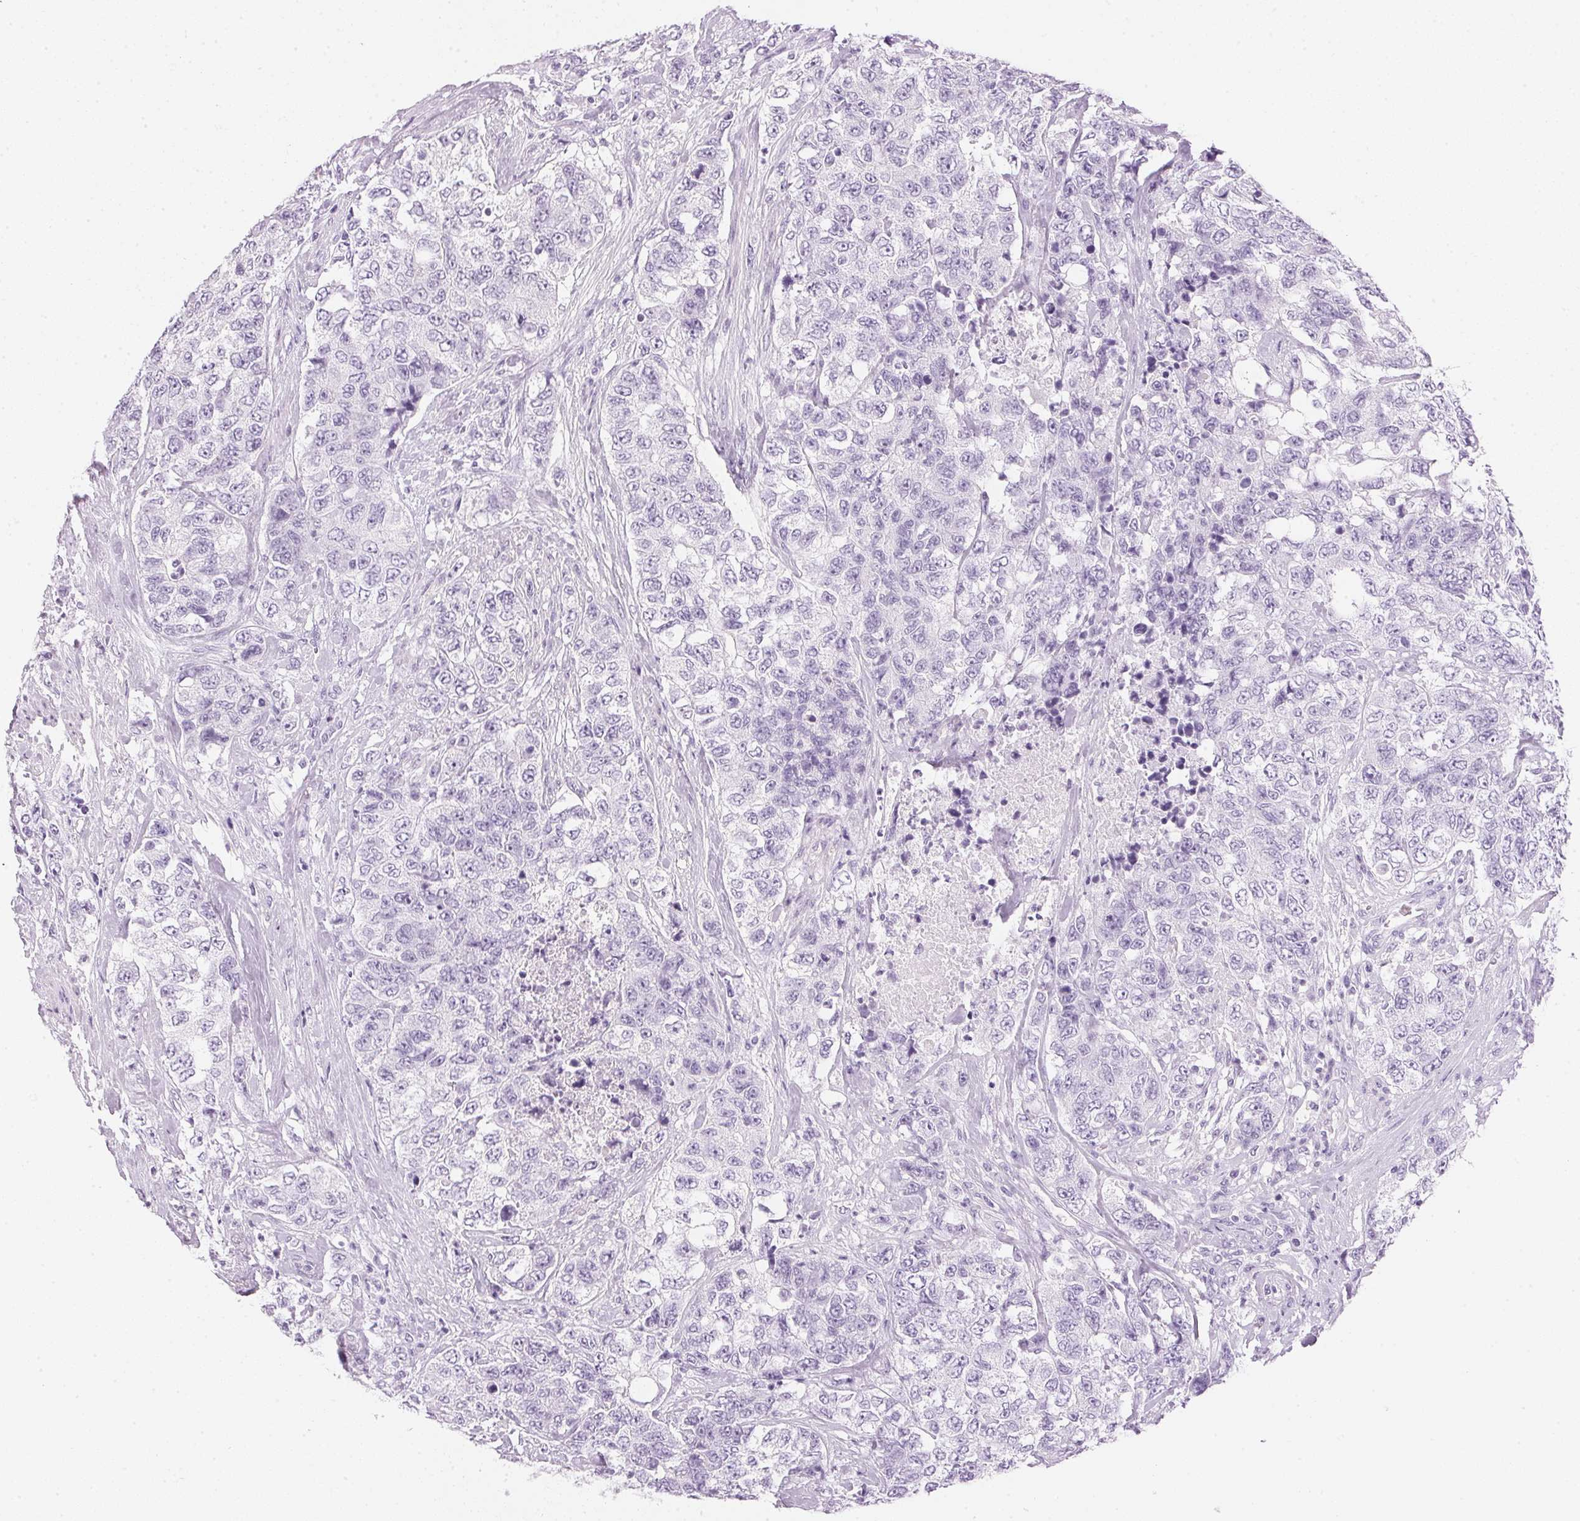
{"staining": {"intensity": "negative", "quantity": "none", "location": "none"}, "tissue": "urothelial cancer", "cell_type": "Tumor cells", "image_type": "cancer", "snomed": [{"axis": "morphology", "description": "Urothelial carcinoma, High grade"}, {"axis": "topography", "description": "Urinary bladder"}], "caption": "The photomicrograph demonstrates no significant positivity in tumor cells of urothelial cancer.", "gene": "IGFBP1", "patient": {"sex": "female", "age": 78}}